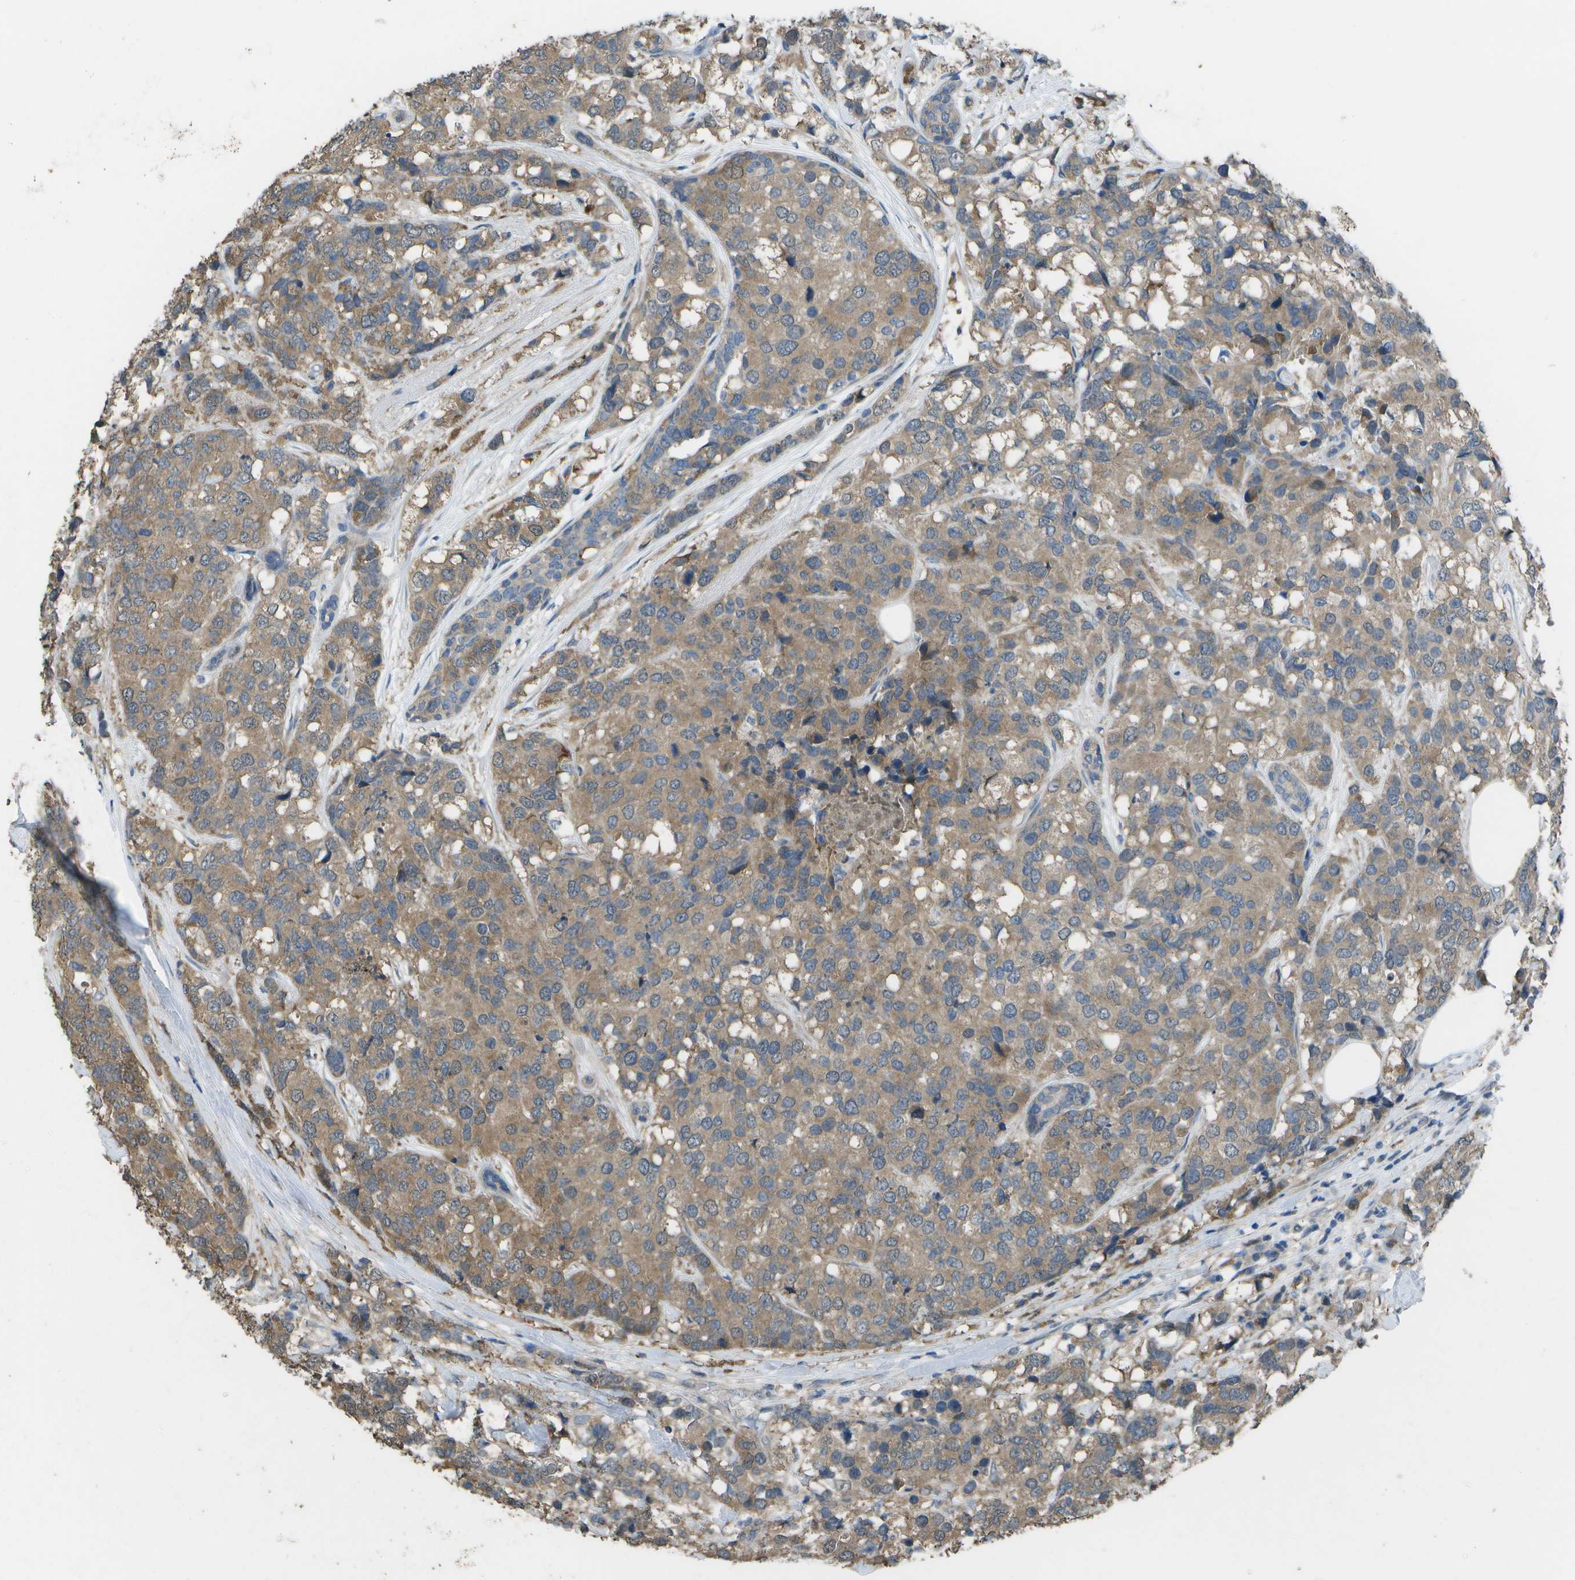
{"staining": {"intensity": "weak", "quantity": ">75%", "location": "cytoplasmic/membranous"}, "tissue": "breast cancer", "cell_type": "Tumor cells", "image_type": "cancer", "snomed": [{"axis": "morphology", "description": "Lobular carcinoma"}, {"axis": "topography", "description": "Breast"}], "caption": "IHC (DAB (3,3'-diaminobenzidine)) staining of human breast lobular carcinoma shows weak cytoplasmic/membranous protein staining in approximately >75% of tumor cells.", "gene": "CLNS1A", "patient": {"sex": "female", "age": 59}}